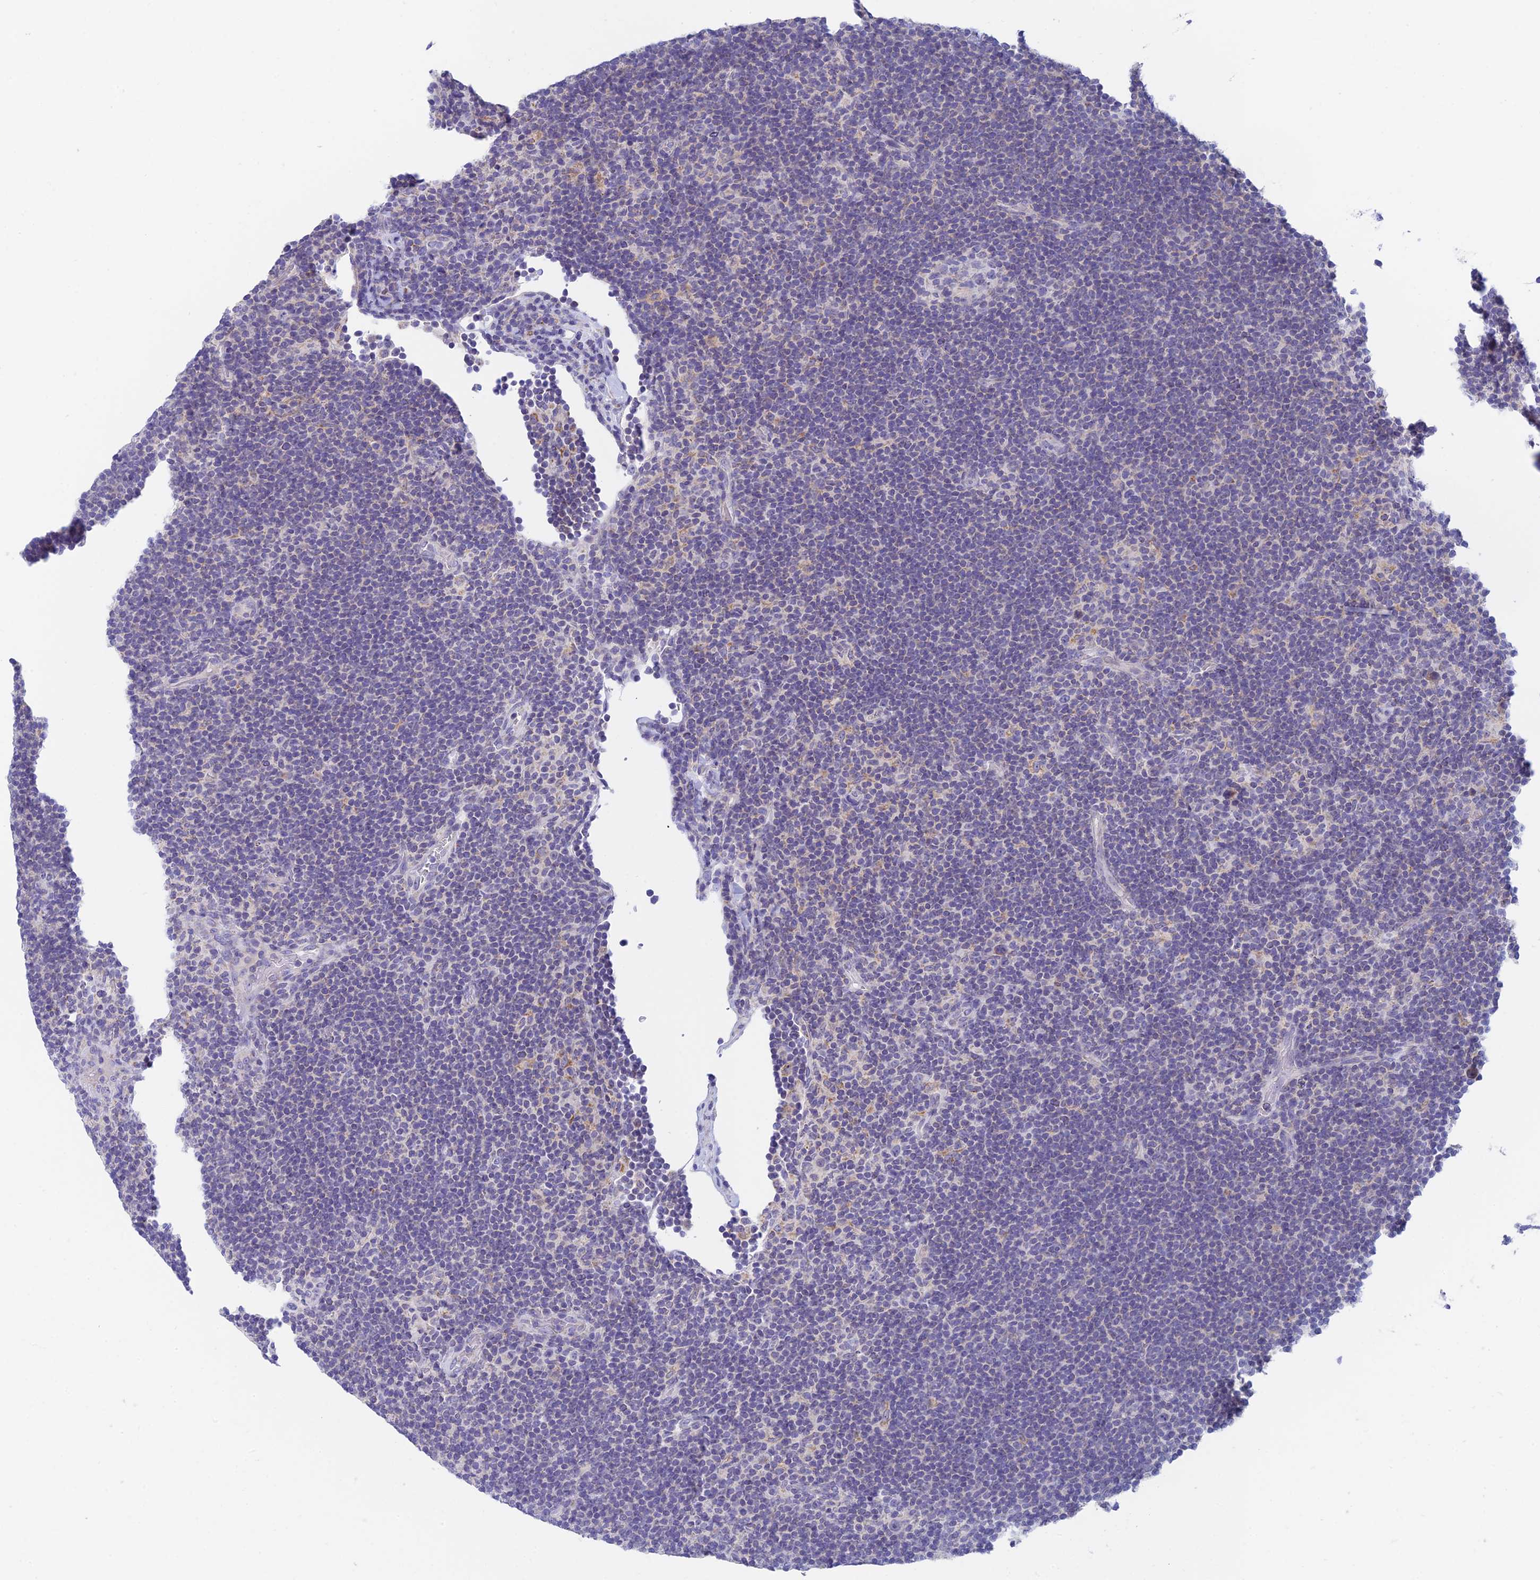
{"staining": {"intensity": "negative", "quantity": "none", "location": "none"}, "tissue": "lymphoma", "cell_type": "Tumor cells", "image_type": "cancer", "snomed": [{"axis": "morphology", "description": "Hodgkin's disease, NOS"}, {"axis": "topography", "description": "Lymph node"}], "caption": "There is no significant staining in tumor cells of lymphoma.", "gene": "REXO5", "patient": {"sex": "female", "age": 57}}